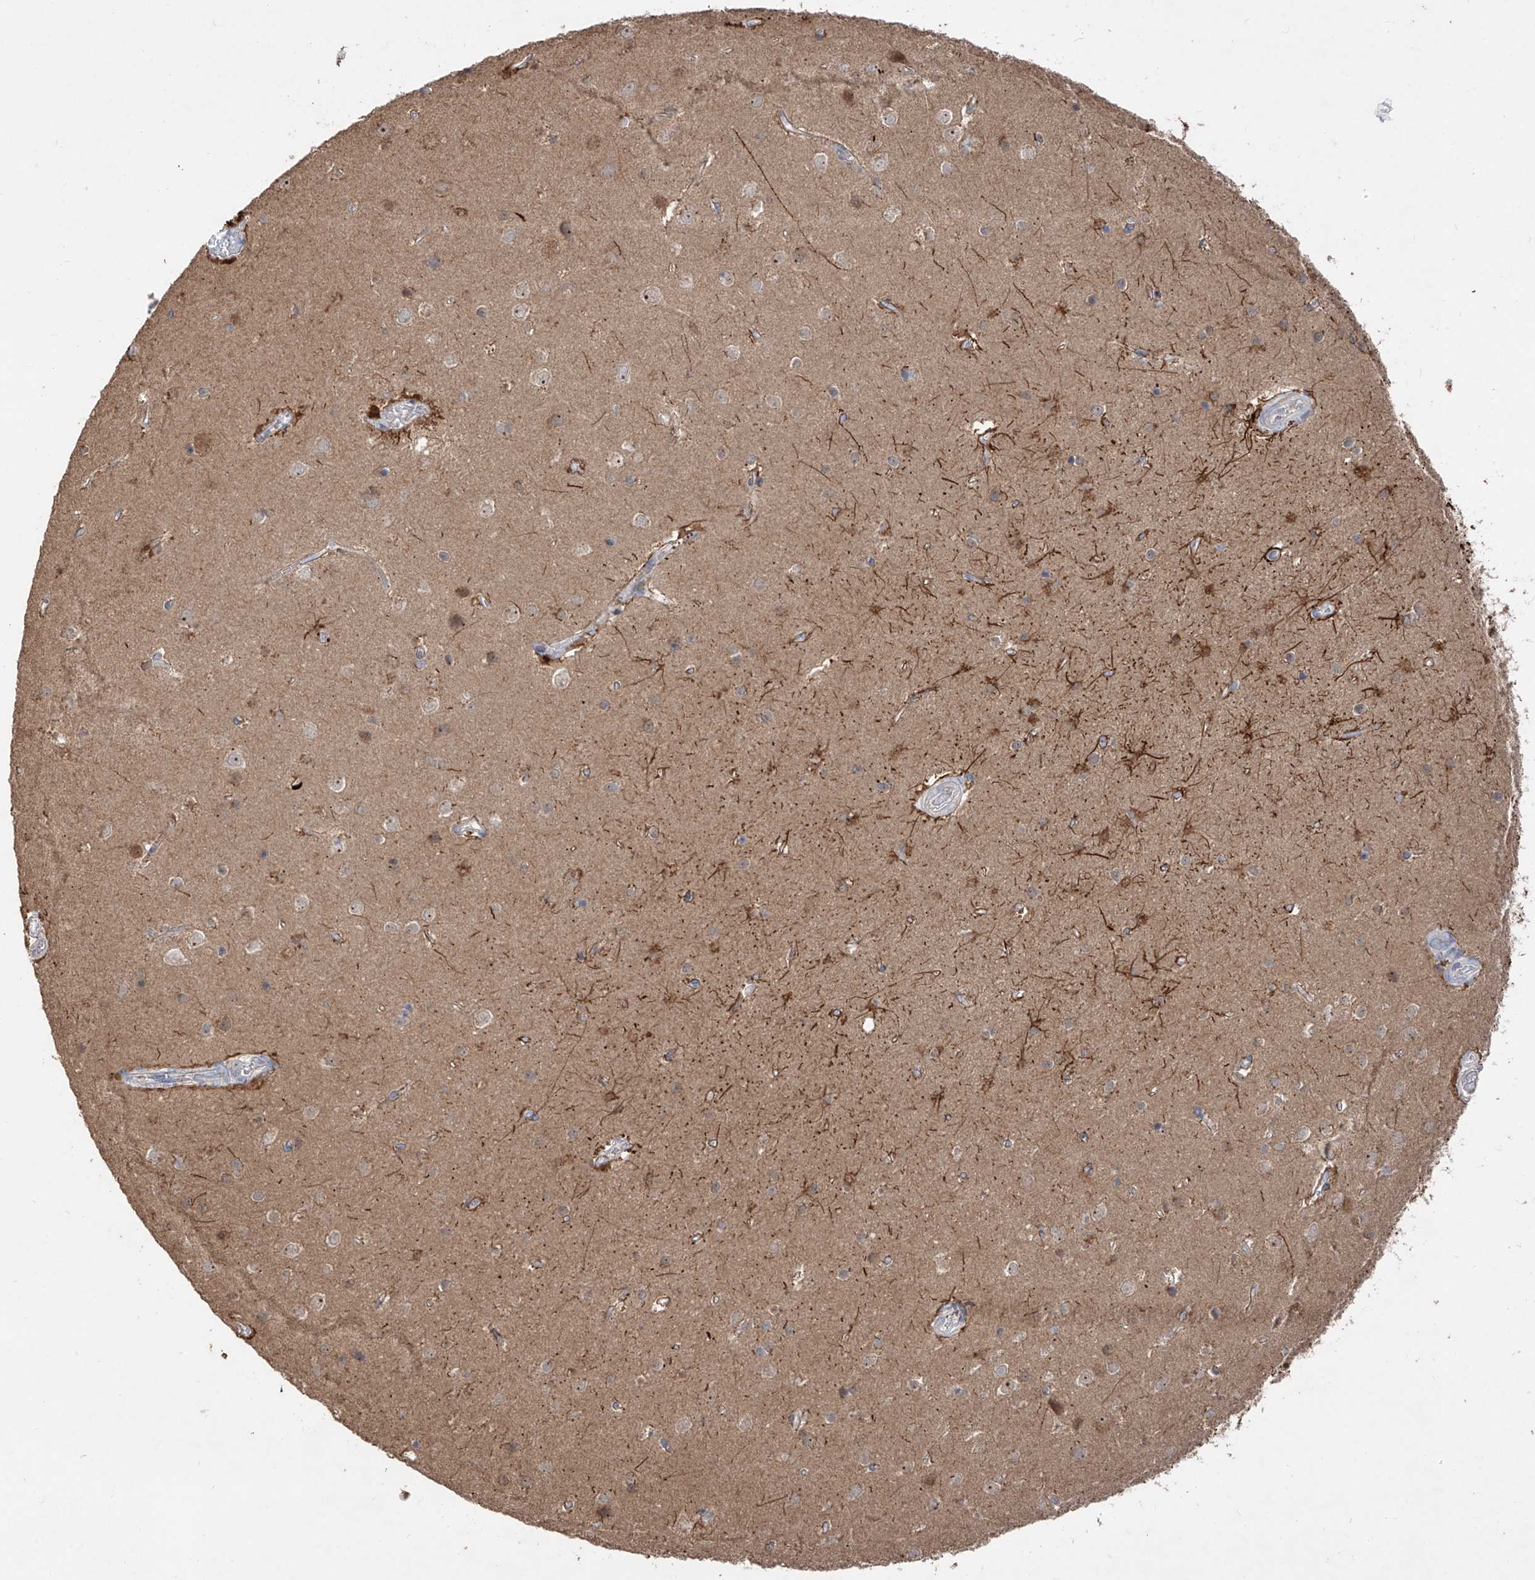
{"staining": {"intensity": "weak", "quantity": ">75%", "location": "cytoplasmic/membranous"}, "tissue": "cerebral cortex", "cell_type": "Endothelial cells", "image_type": "normal", "snomed": [{"axis": "morphology", "description": "Normal tissue, NOS"}, {"axis": "topography", "description": "Cerebral cortex"}], "caption": "IHC histopathology image of benign cerebral cortex: cerebral cortex stained using IHC reveals low levels of weak protein expression localized specifically in the cytoplasmic/membranous of endothelial cells, appearing as a cytoplasmic/membranous brown color.", "gene": "EDN1", "patient": {"sex": "male", "age": 54}}